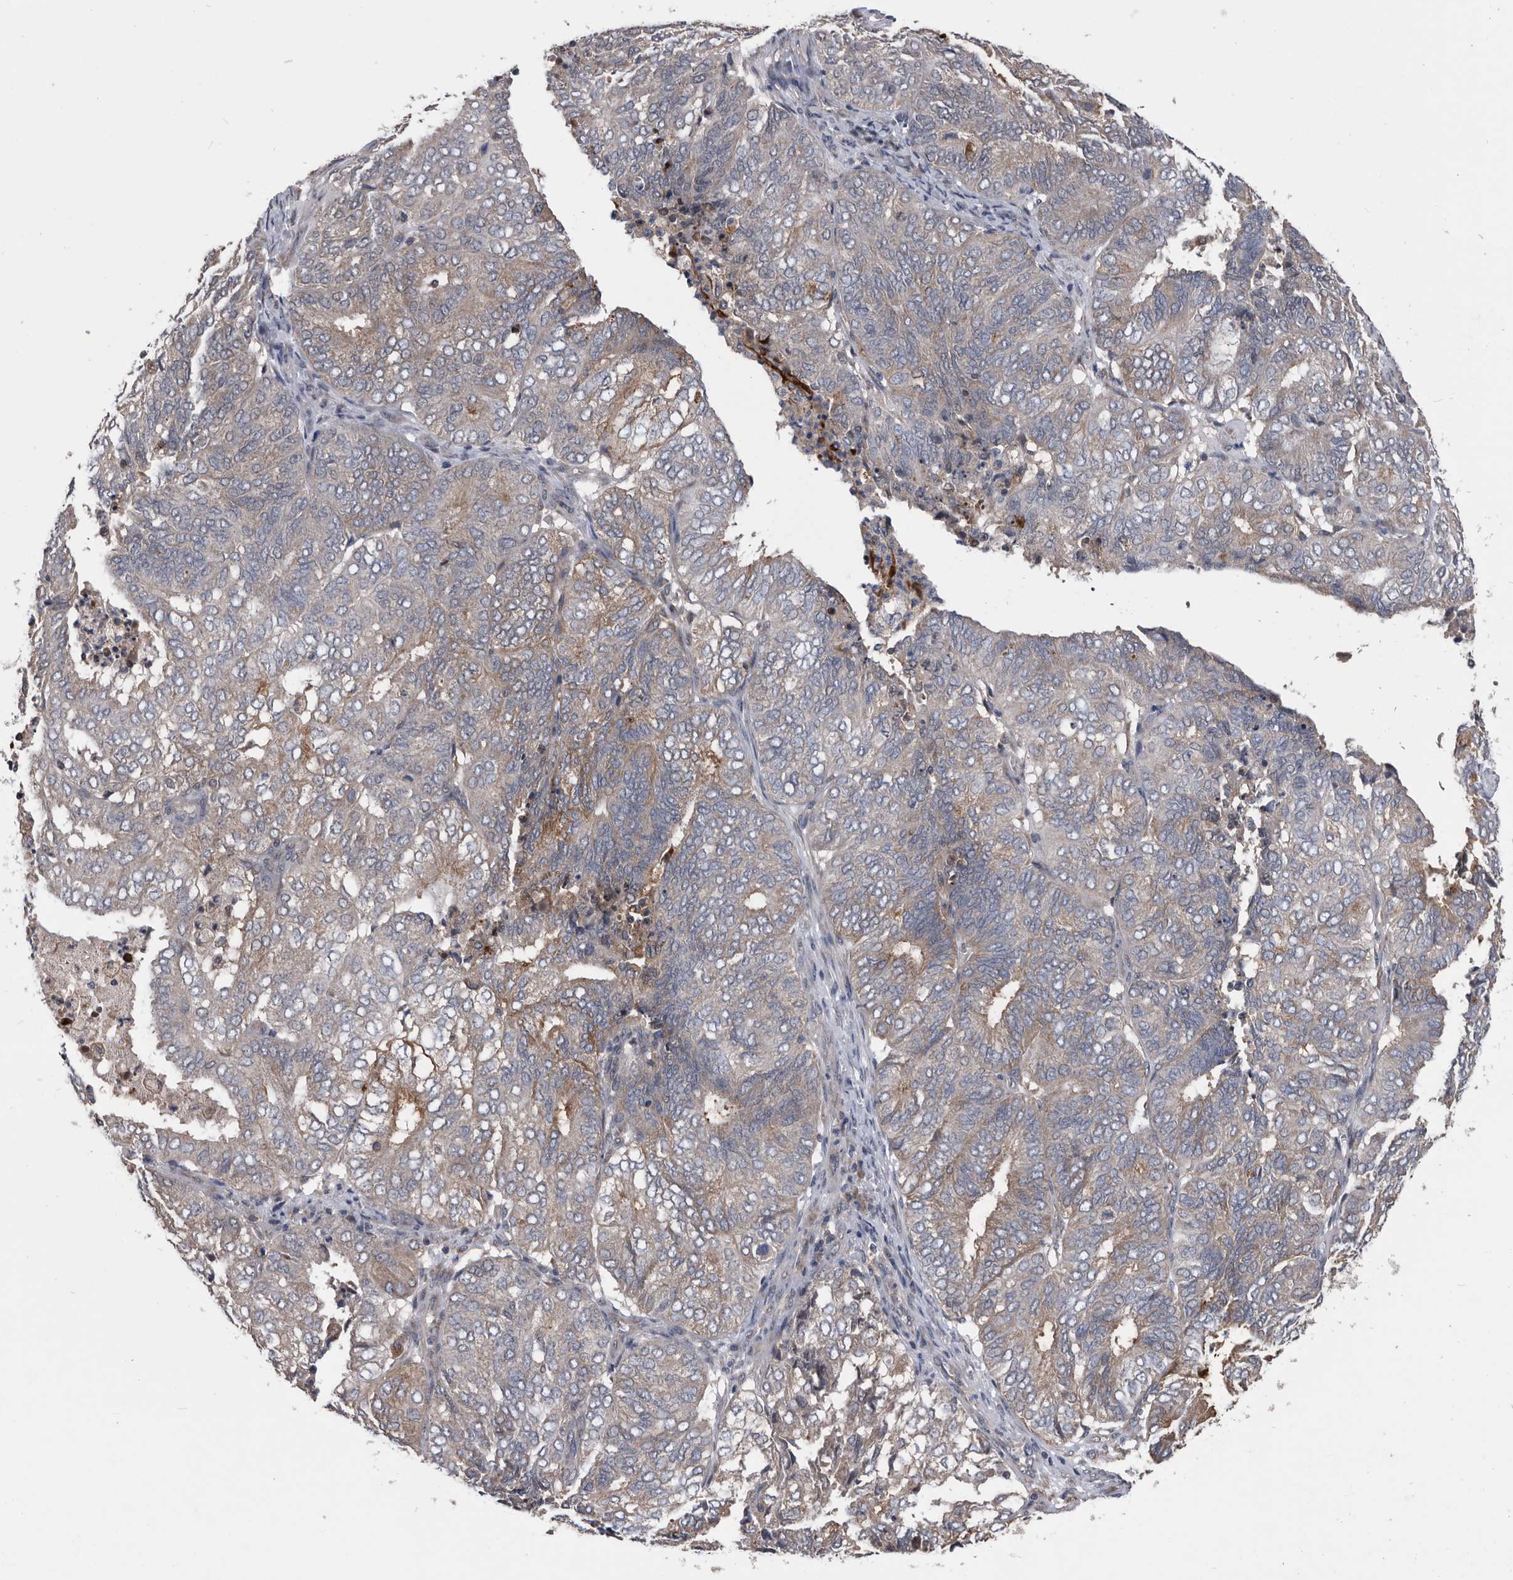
{"staining": {"intensity": "weak", "quantity": "25%-75%", "location": "cytoplasmic/membranous"}, "tissue": "endometrial cancer", "cell_type": "Tumor cells", "image_type": "cancer", "snomed": [{"axis": "morphology", "description": "Adenocarcinoma, NOS"}, {"axis": "topography", "description": "Uterus"}], "caption": "High-magnification brightfield microscopy of adenocarcinoma (endometrial) stained with DAB (3,3'-diaminobenzidine) (brown) and counterstained with hematoxylin (blue). tumor cells exhibit weak cytoplasmic/membranous expression is appreciated in approximately25%-75% of cells.", "gene": "NRBP1", "patient": {"sex": "female", "age": 60}}